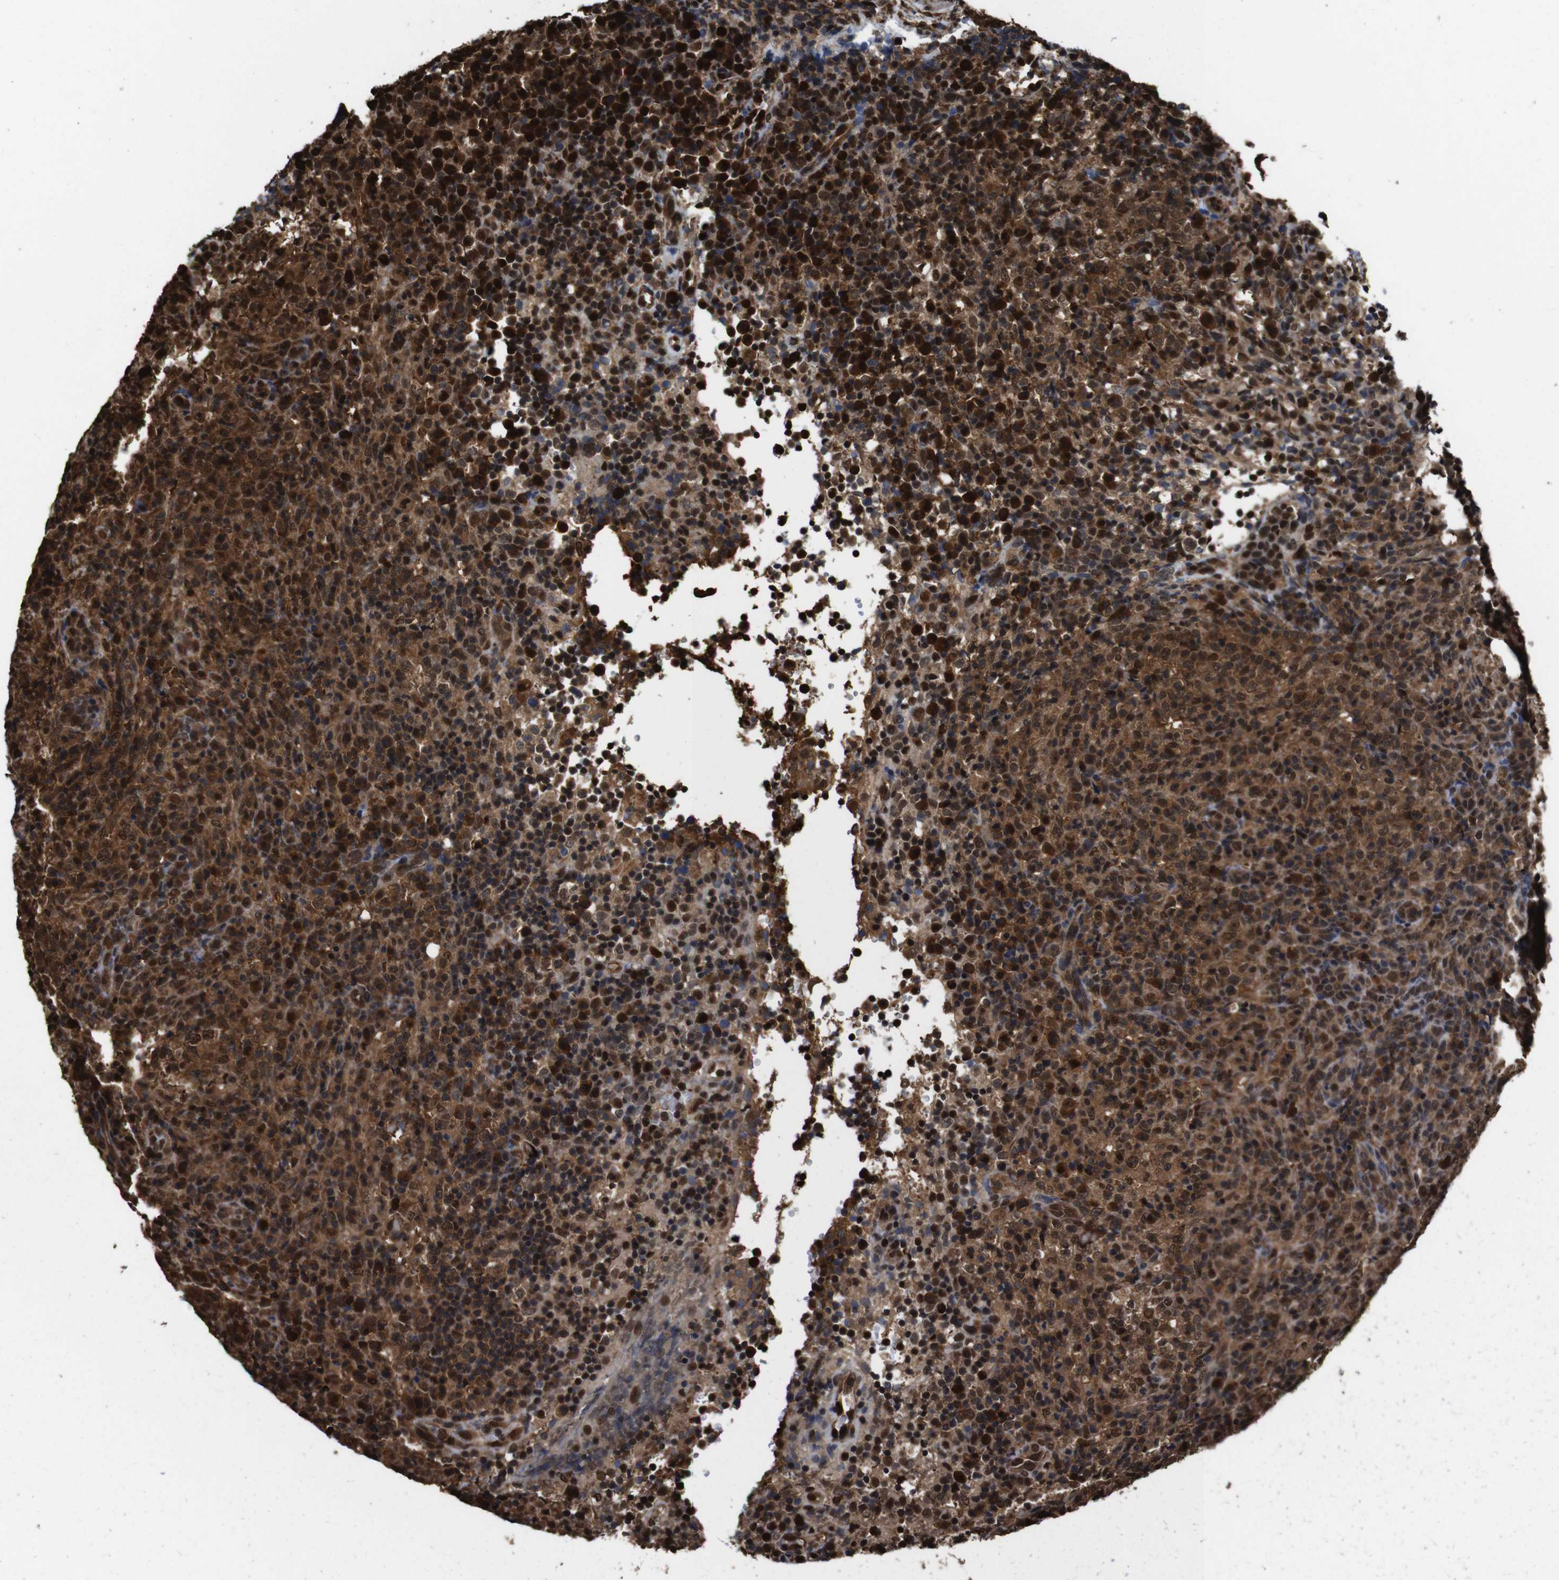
{"staining": {"intensity": "strong", "quantity": ">75%", "location": "cytoplasmic/membranous,nuclear"}, "tissue": "lymphoma", "cell_type": "Tumor cells", "image_type": "cancer", "snomed": [{"axis": "morphology", "description": "Malignant lymphoma, non-Hodgkin's type, High grade"}, {"axis": "topography", "description": "Lymph node"}], "caption": "Immunohistochemistry of lymphoma shows high levels of strong cytoplasmic/membranous and nuclear expression in about >75% of tumor cells. (DAB (3,3'-diaminobenzidine) = brown stain, brightfield microscopy at high magnification).", "gene": "VCP", "patient": {"sex": "female", "age": 76}}